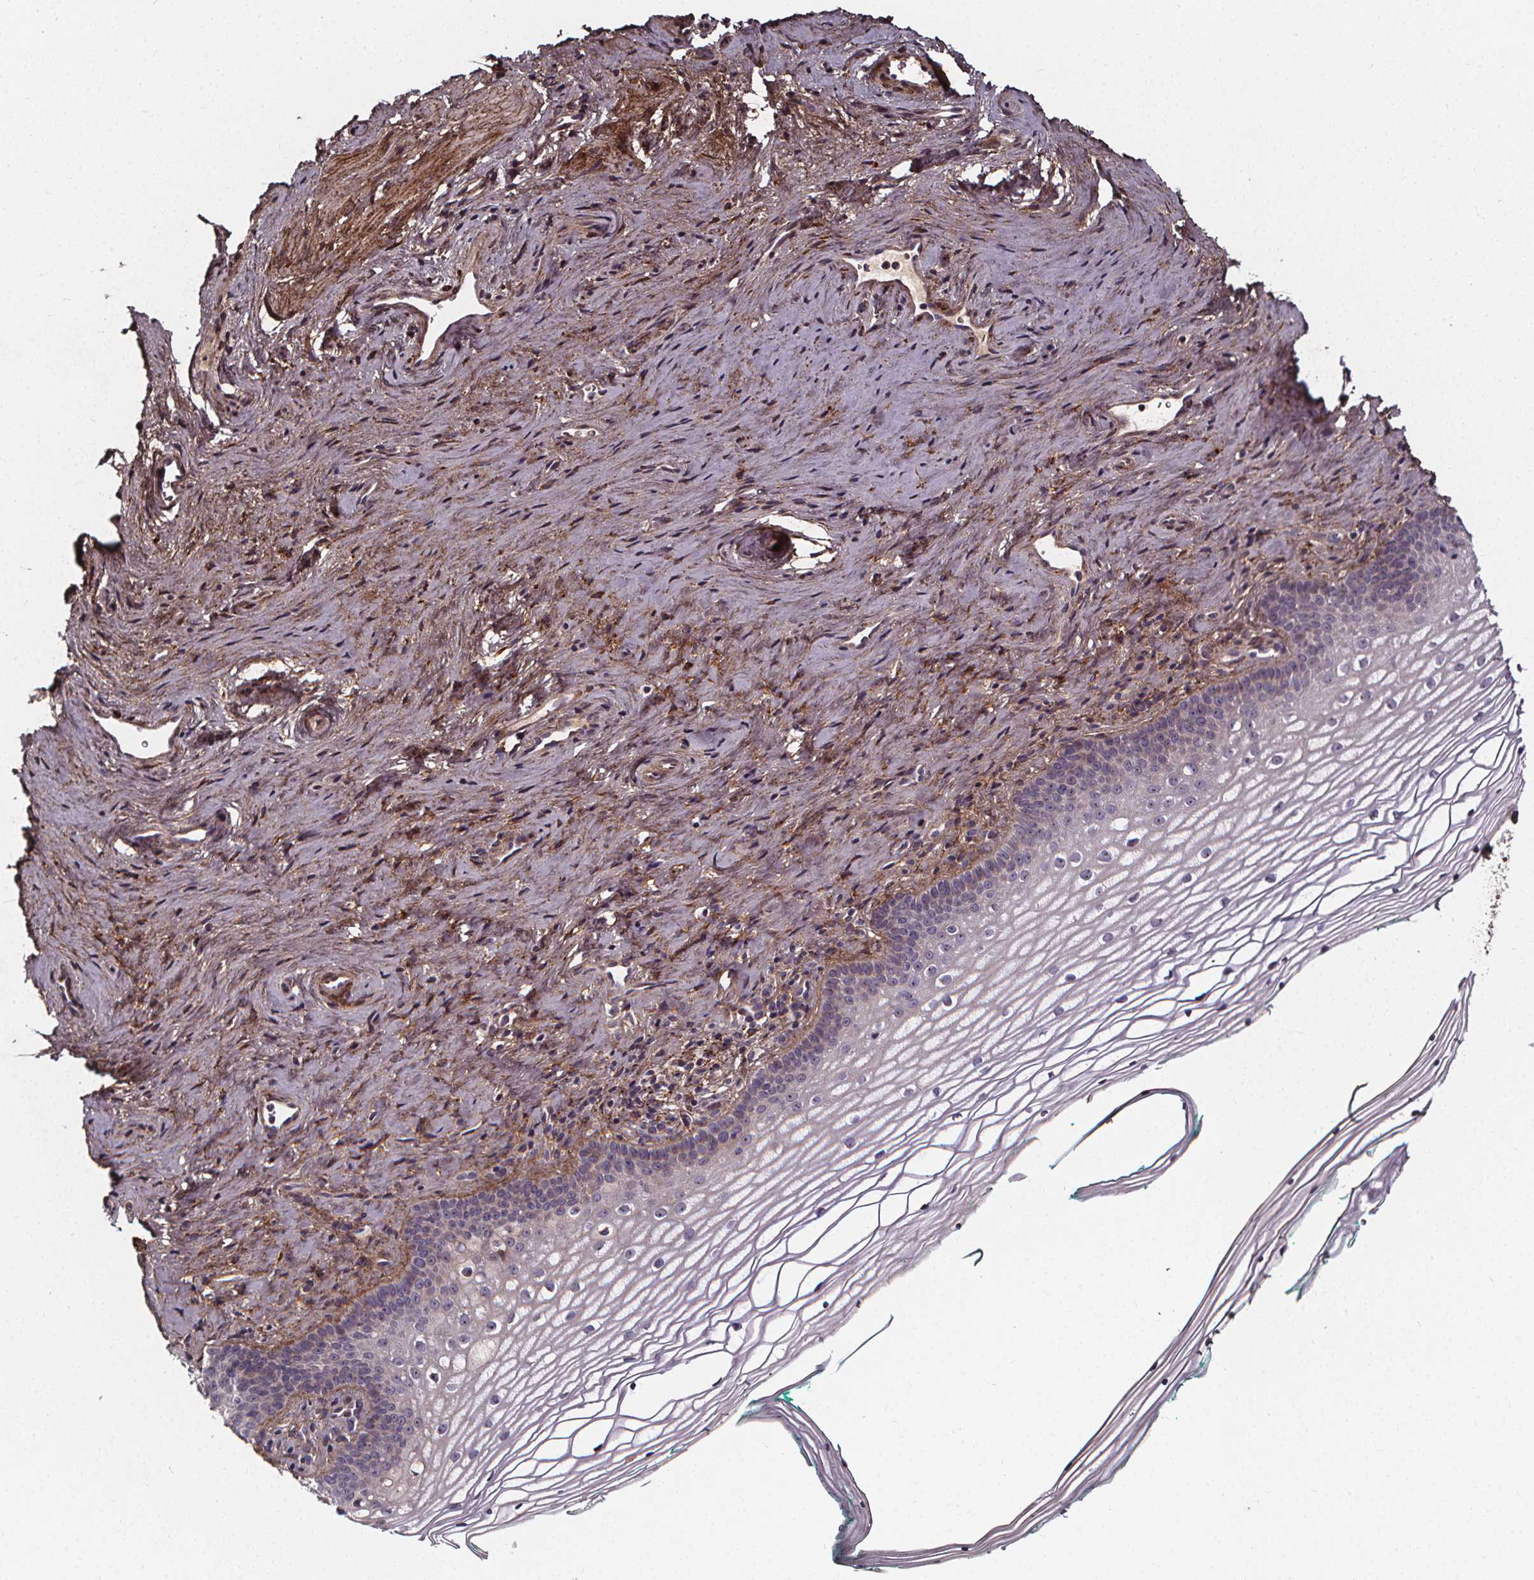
{"staining": {"intensity": "negative", "quantity": "none", "location": "none"}, "tissue": "vagina", "cell_type": "Squamous epithelial cells", "image_type": "normal", "snomed": [{"axis": "morphology", "description": "Normal tissue, NOS"}, {"axis": "topography", "description": "Vagina"}], "caption": "IHC of unremarkable human vagina exhibits no expression in squamous epithelial cells.", "gene": "AEBP1", "patient": {"sex": "female", "age": 44}}